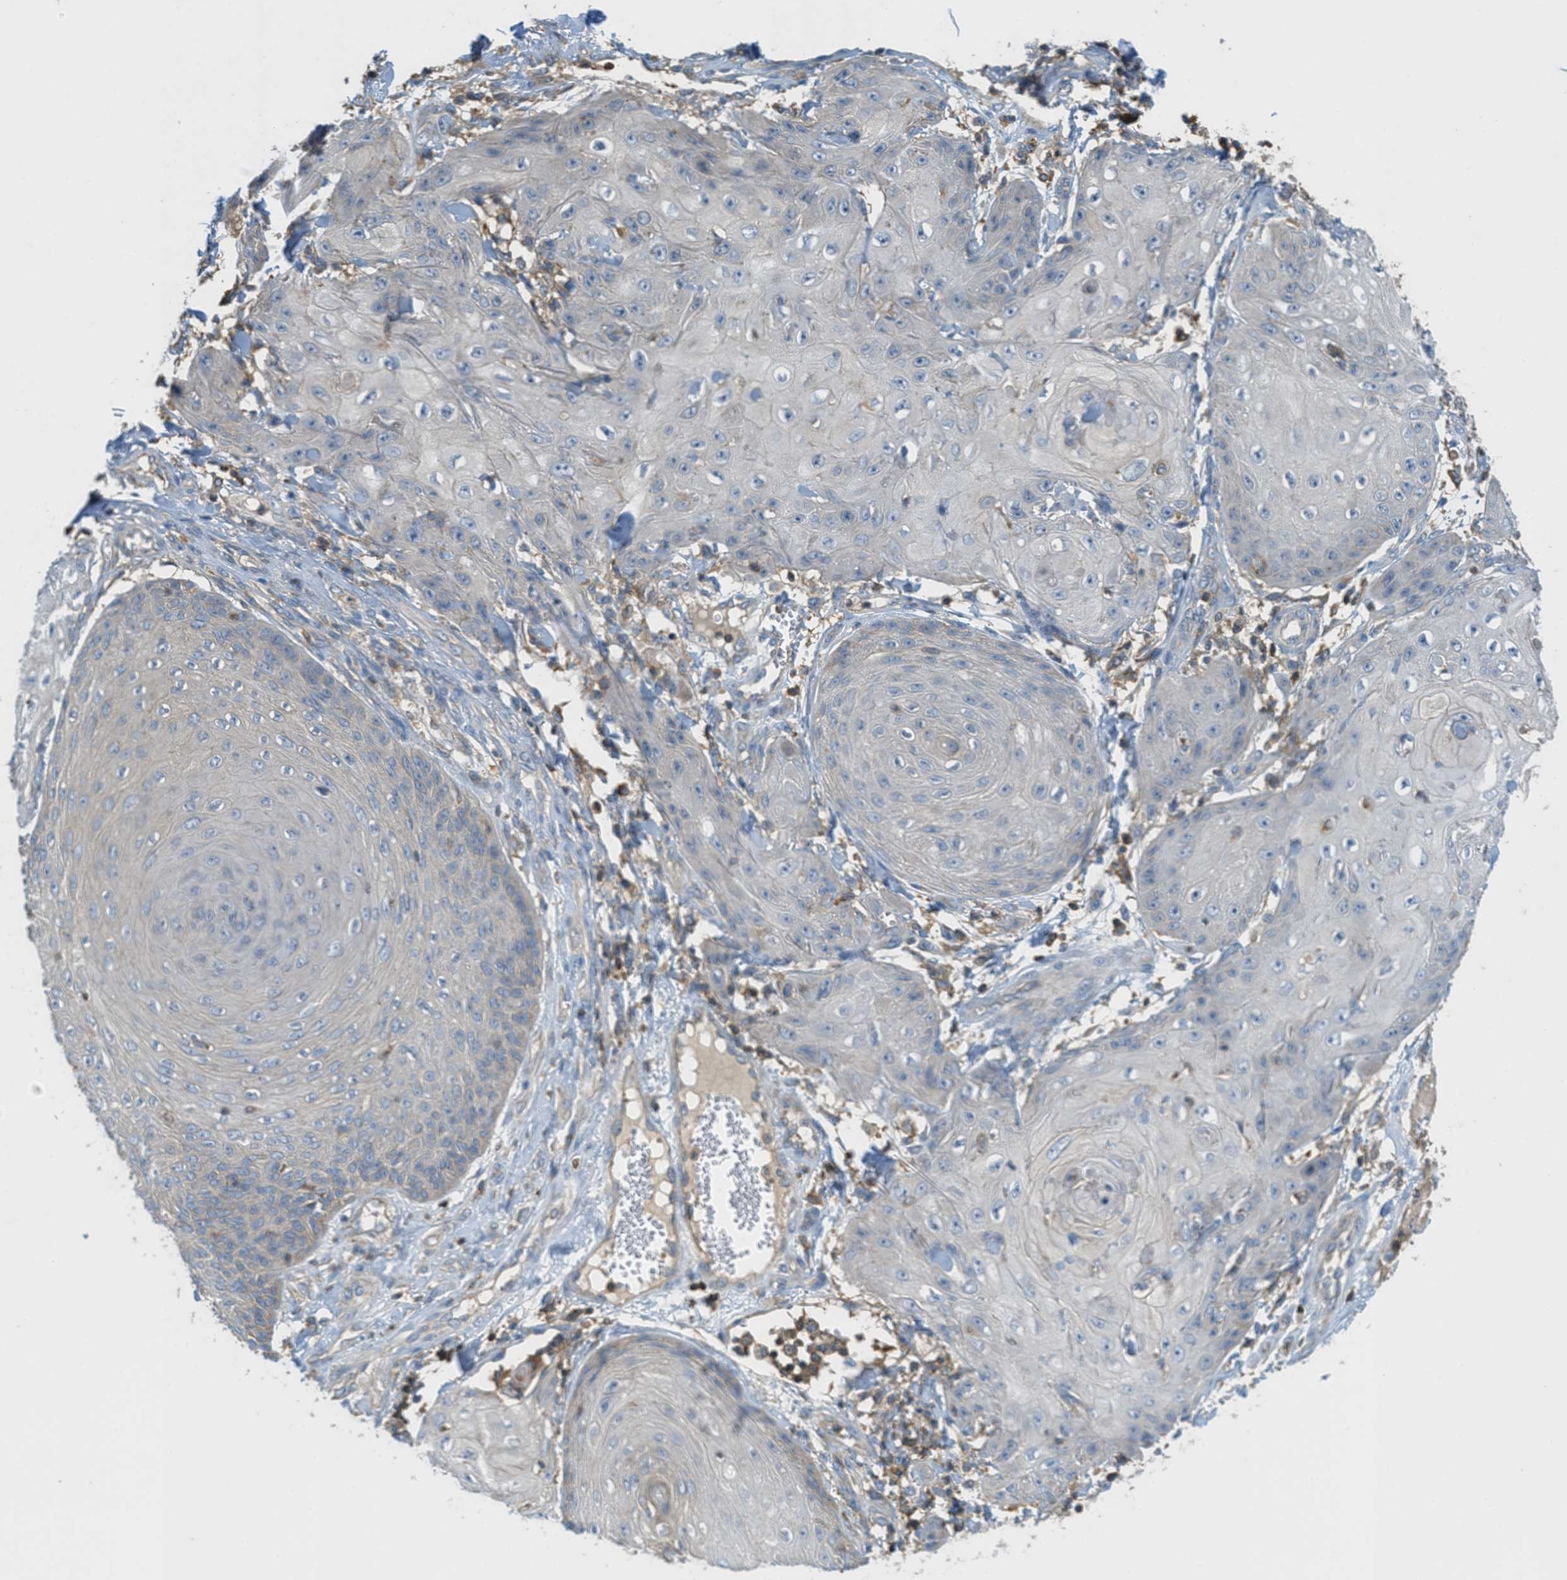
{"staining": {"intensity": "negative", "quantity": "none", "location": "none"}, "tissue": "skin cancer", "cell_type": "Tumor cells", "image_type": "cancer", "snomed": [{"axis": "morphology", "description": "Squamous cell carcinoma, NOS"}, {"axis": "topography", "description": "Skin"}], "caption": "Skin cancer was stained to show a protein in brown. There is no significant positivity in tumor cells.", "gene": "GRIK2", "patient": {"sex": "male", "age": 74}}